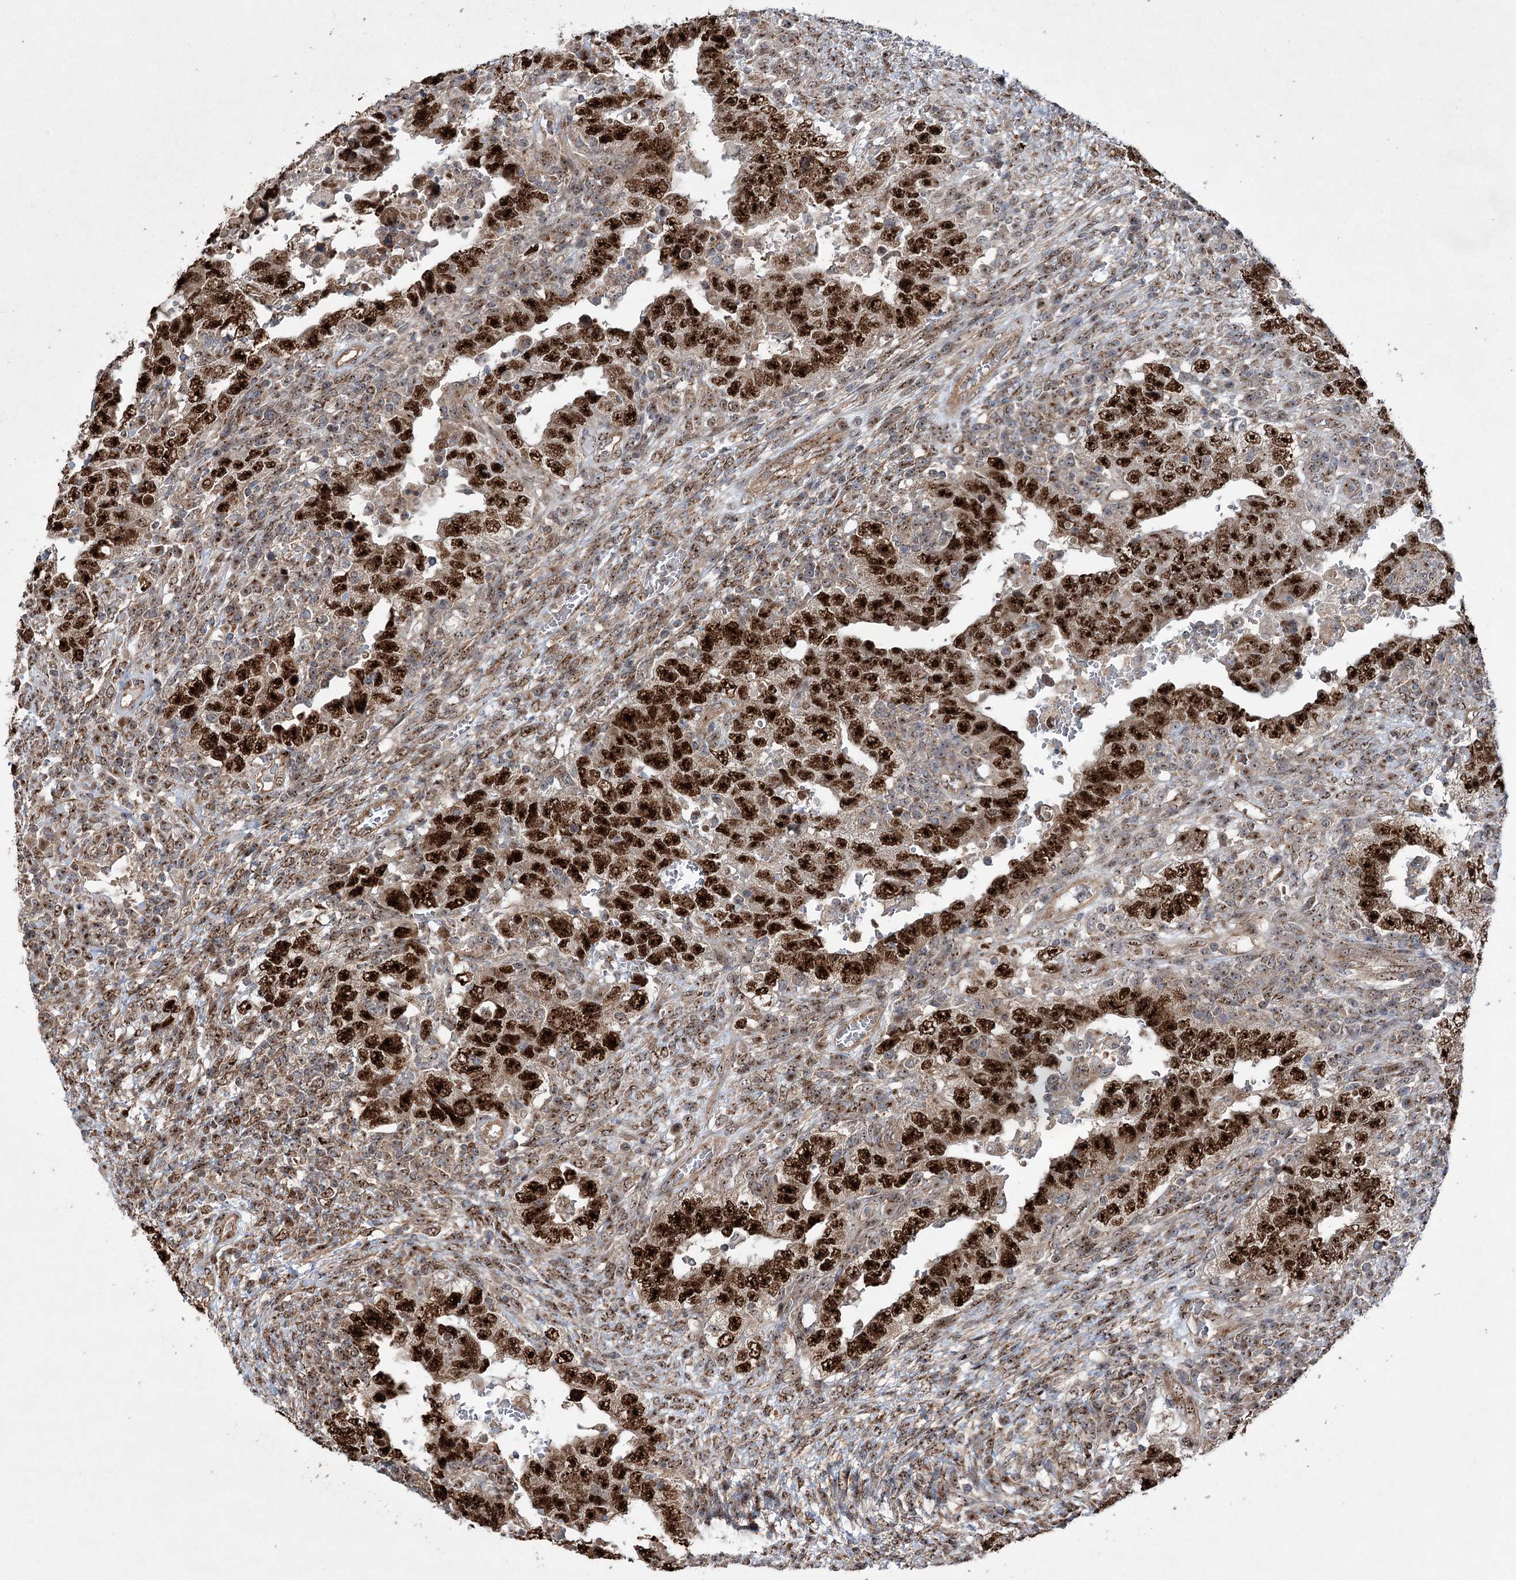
{"staining": {"intensity": "strong", "quantity": ">75%", "location": "nuclear"}, "tissue": "testis cancer", "cell_type": "Tumor cells", "image_type": "cancer", "snomed": [{"axis": "morphology", "description": "Carcinoma, Embryonal, NOS"}, {"axis": "topography", "description": "Testis"}], "caption": "Tumor cells reveal high levels of strong nuclear expression in approximately >75% of cells in human testis cancer.", "gene": "SERINC5", "patient": {"sex": "male", "age": 26}}